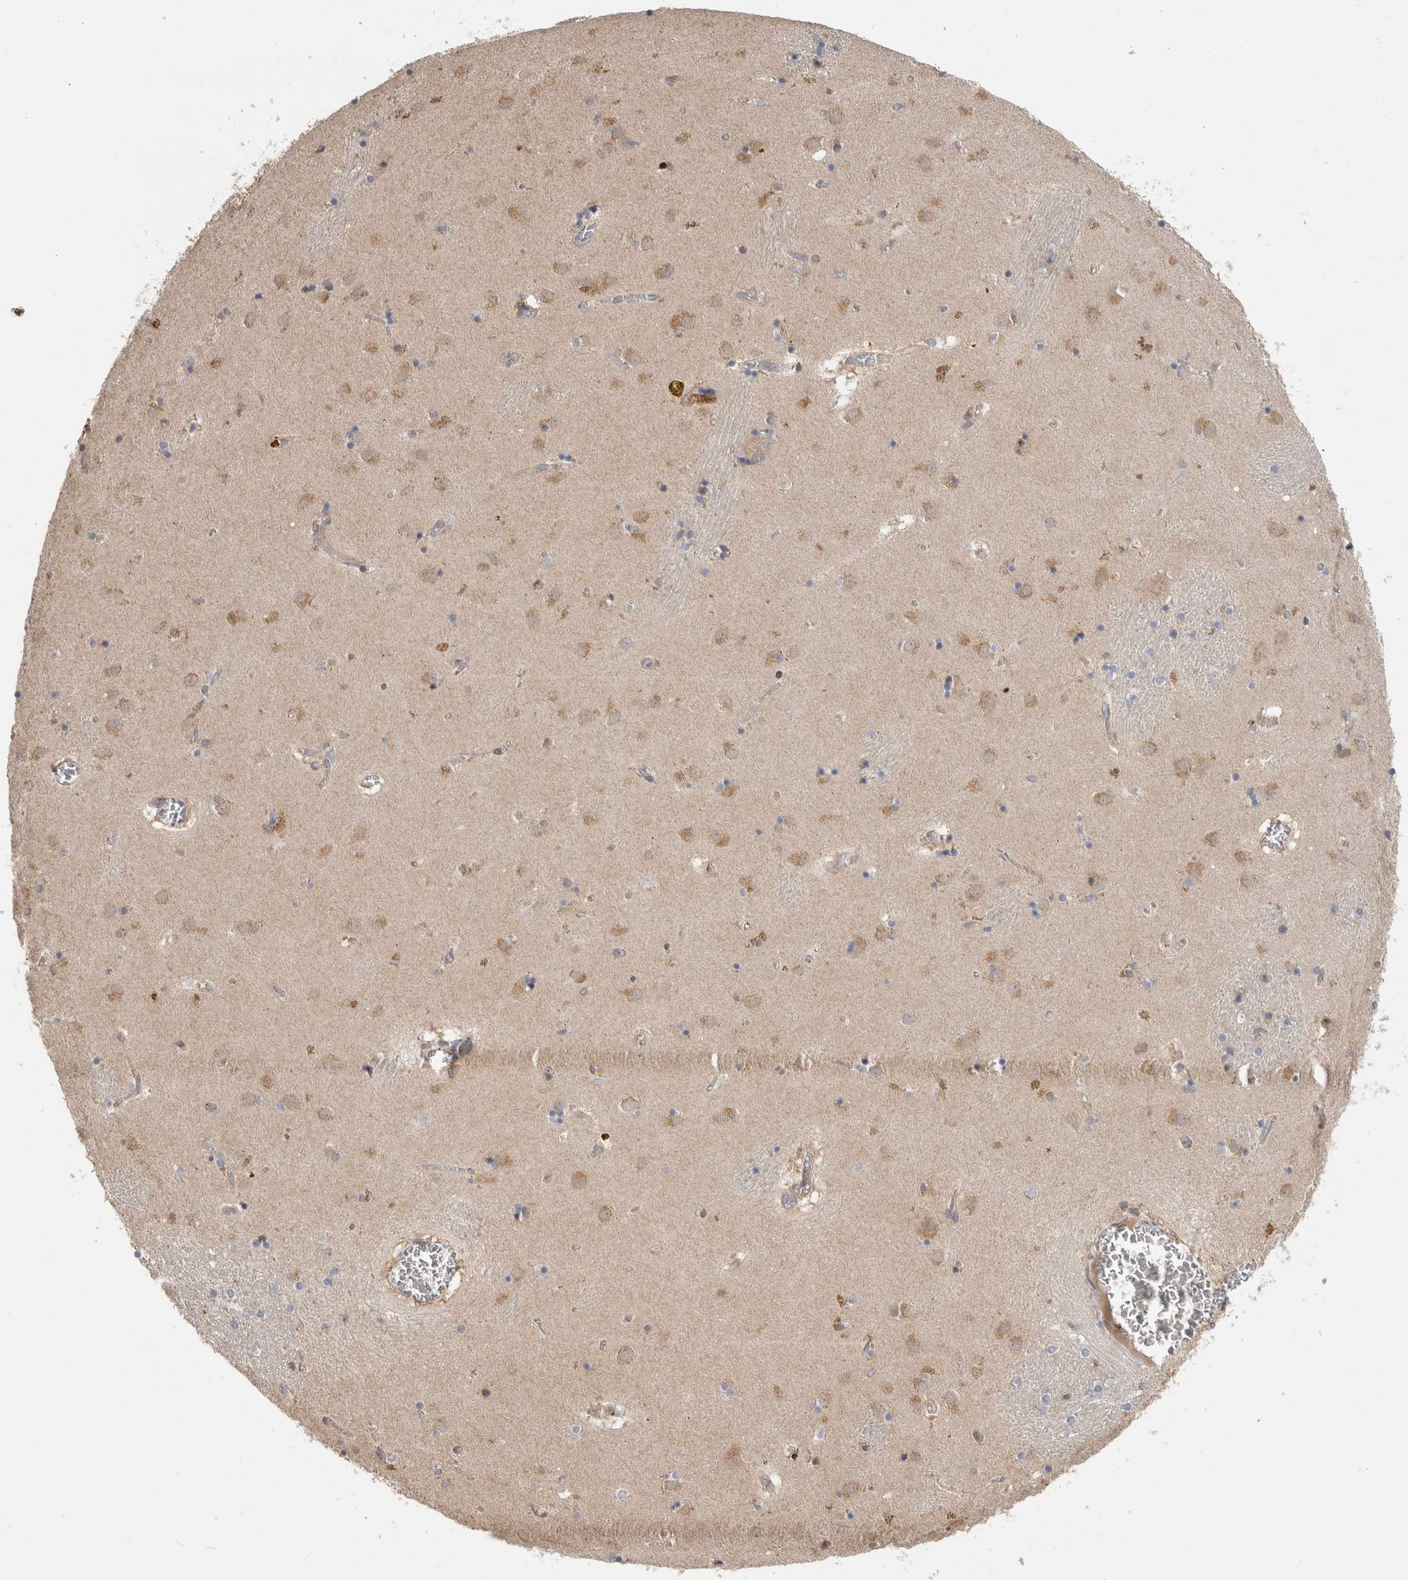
{"staining": {"intensity": "negative", "quantity": "none", "location": "none"}, "tissue": "caudate", "cell_type": "Glial cells", "image_type": "normal", "snomed": [{"axis": "morphology", "description": "Normal tissue, NOS"}, {"axis": "topography", "description": "Lateral ventricle wall"}], "caption": "Immunohistochemistry image of unremarkable caudate: caudate stained with DAB demonstrates no significant protein staining in glial cells. Brightfield microscopy of immunohistochemistry (IHC) stained with DAB (brown) and hematoxylin (blue), captured at high magnification.", "gene": "PARP6", "patient": {"sex": "male", "age": 70}}